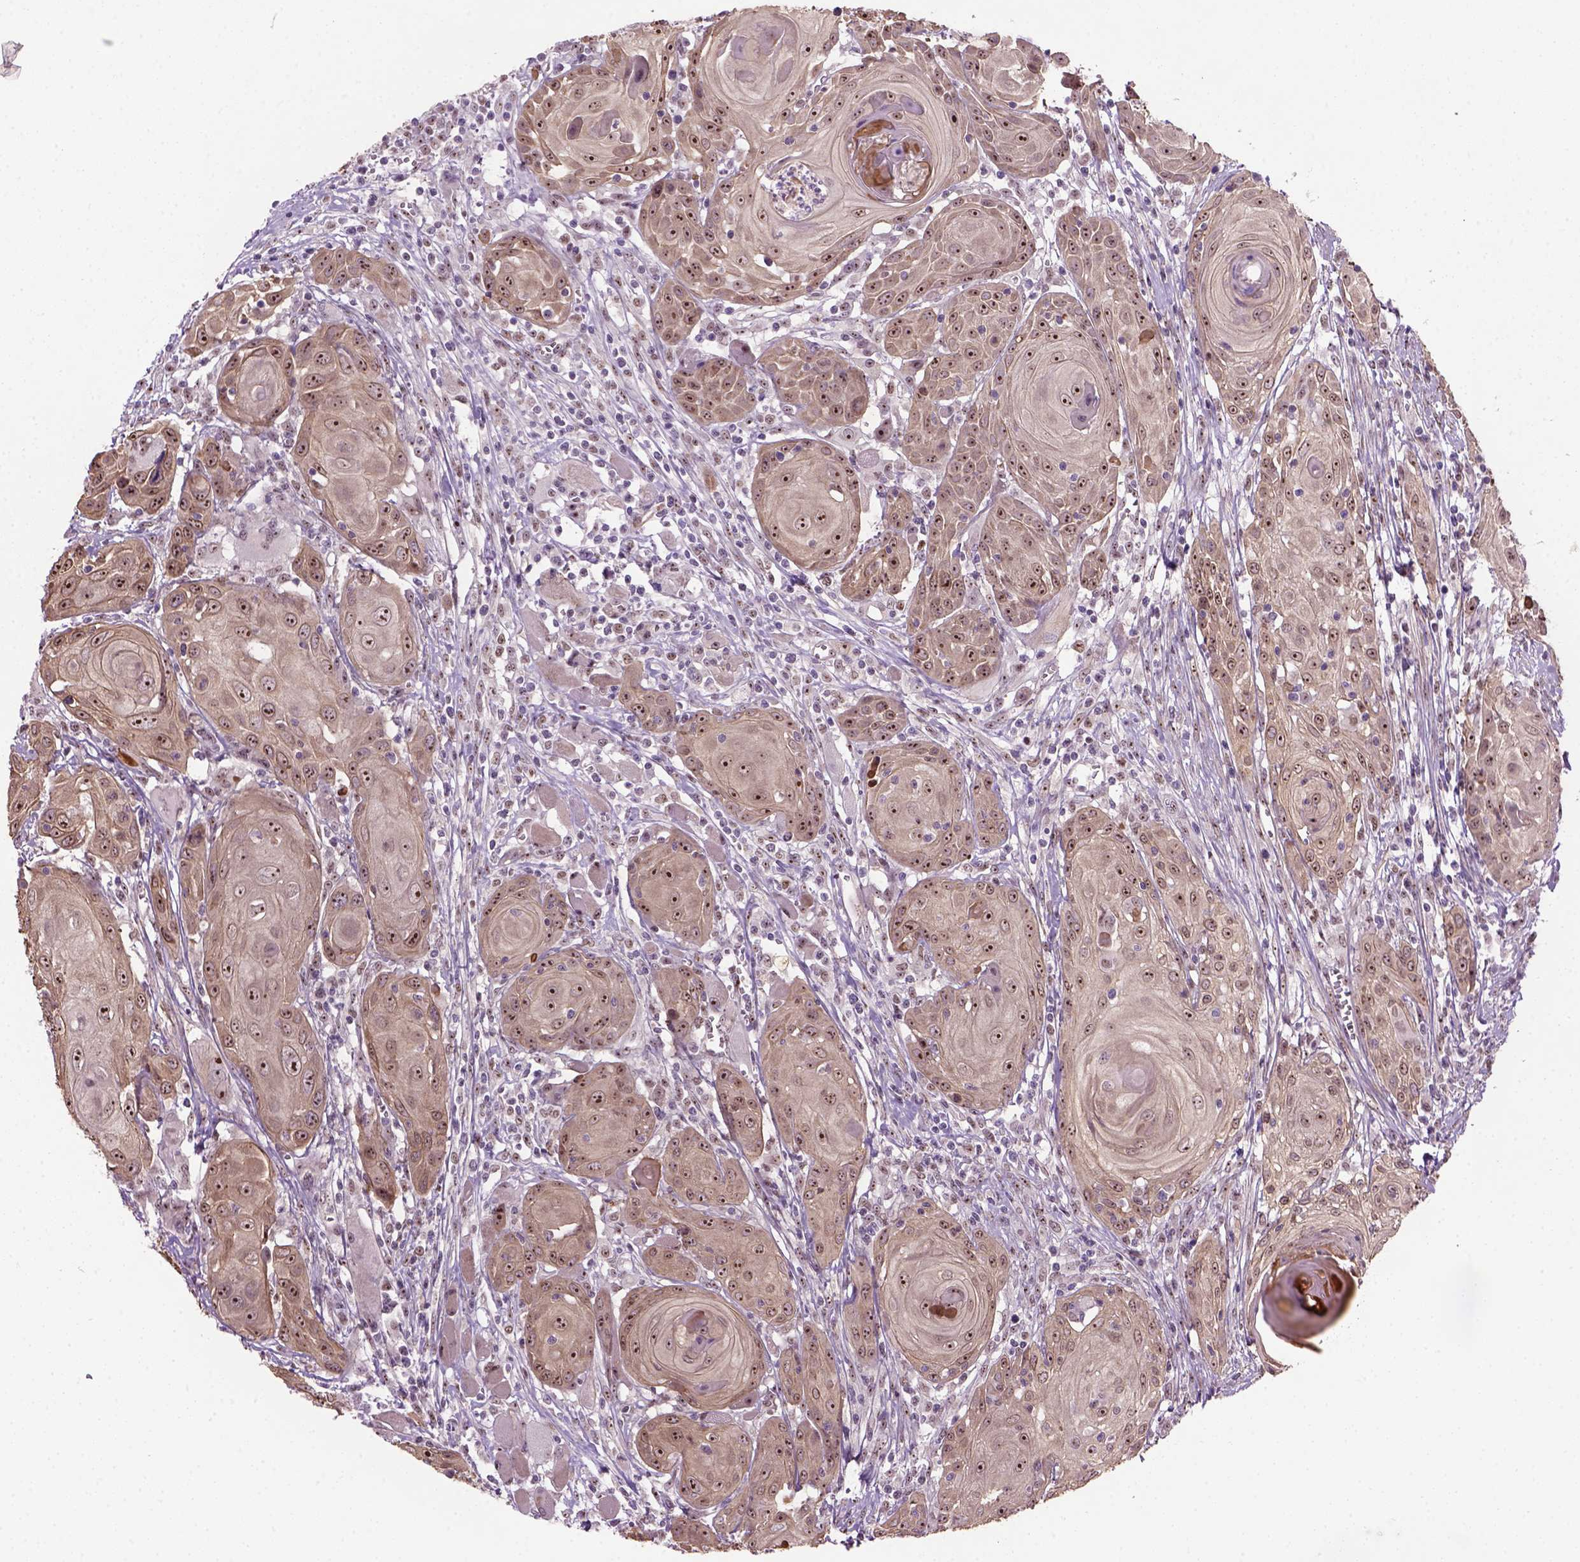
{"staining": {"intensity": "strong", "quantity": ">75%", "location": "nuclear"}, "tissue": "head and neck cancer", "cell_type": "Tumor cells", "image_type": "cancer", "snomed": [{"axis": "morphology", "description": "Squamous cell carcinoma, NOS"}, {"axis": "topography", "description": "Head-Neck"}], "caption": "Approximately >75% of tumor cells in head and neck cancer show strong nuclear protein staining as visualized by brown immunohistochemical staining.", "gene": "RRS1", "patient": {"sex": "female", "age": 80}}